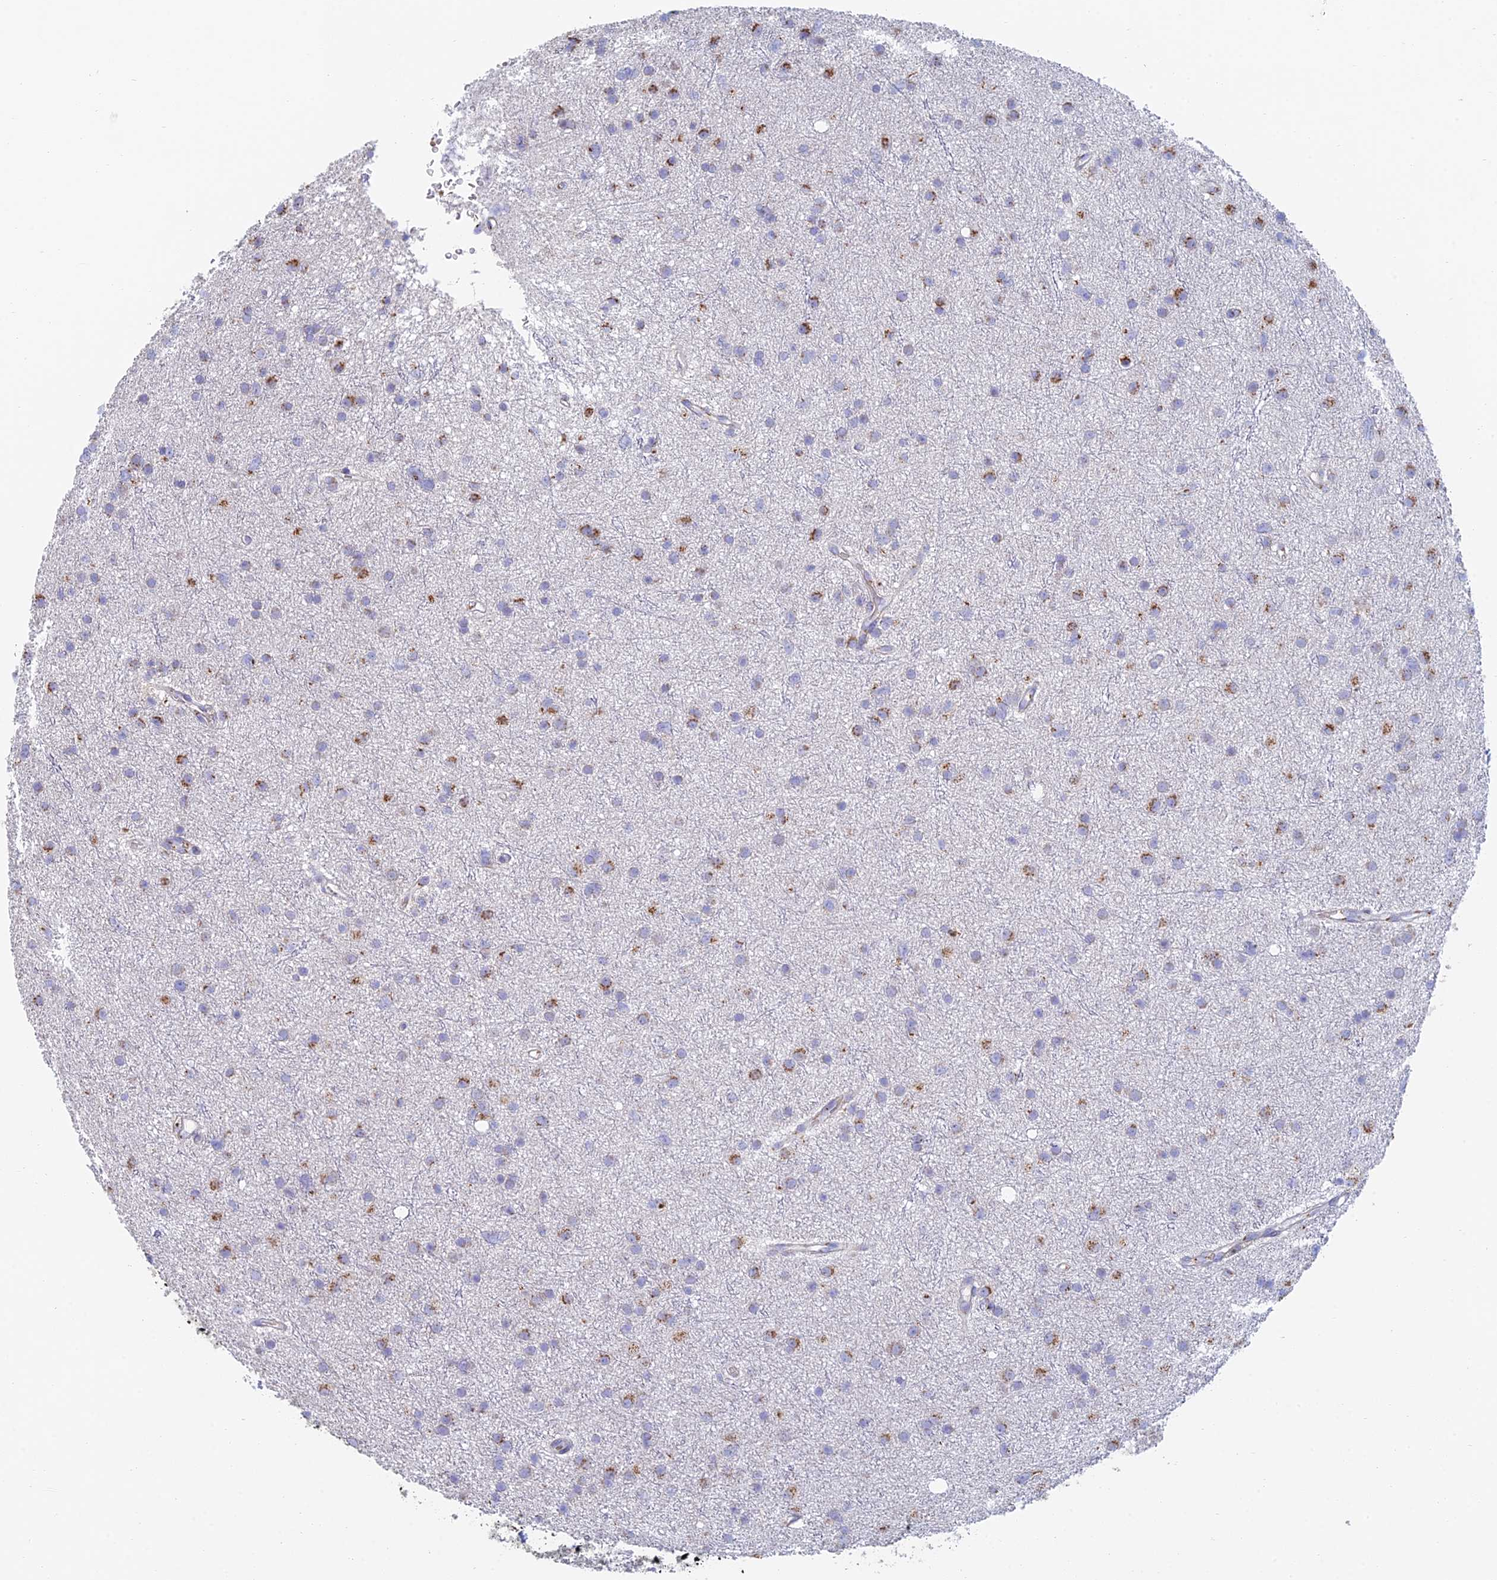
{"staining": {"intensity": "moderate", "quantity": "25%-75%", "location": "cytoplasmic/membranous"}, "tissue": "glioma", "cell_type": "Tumor cells", "image_type": "cancer", "snomed": [{"axis": "morphology", "description": "Glioma, malignant, Low grade"}, {"axis": "topography", "description": "Cerebral cortex"}], "caption": "Protein expression analysis of low-grade glioma (malignant) exhibits moderate cytoplasmic/membranous positivity in about 25%-75% of tumor cells.", "gene": "HS2ST1", "patient": {"sex": "female", "age": 39}}